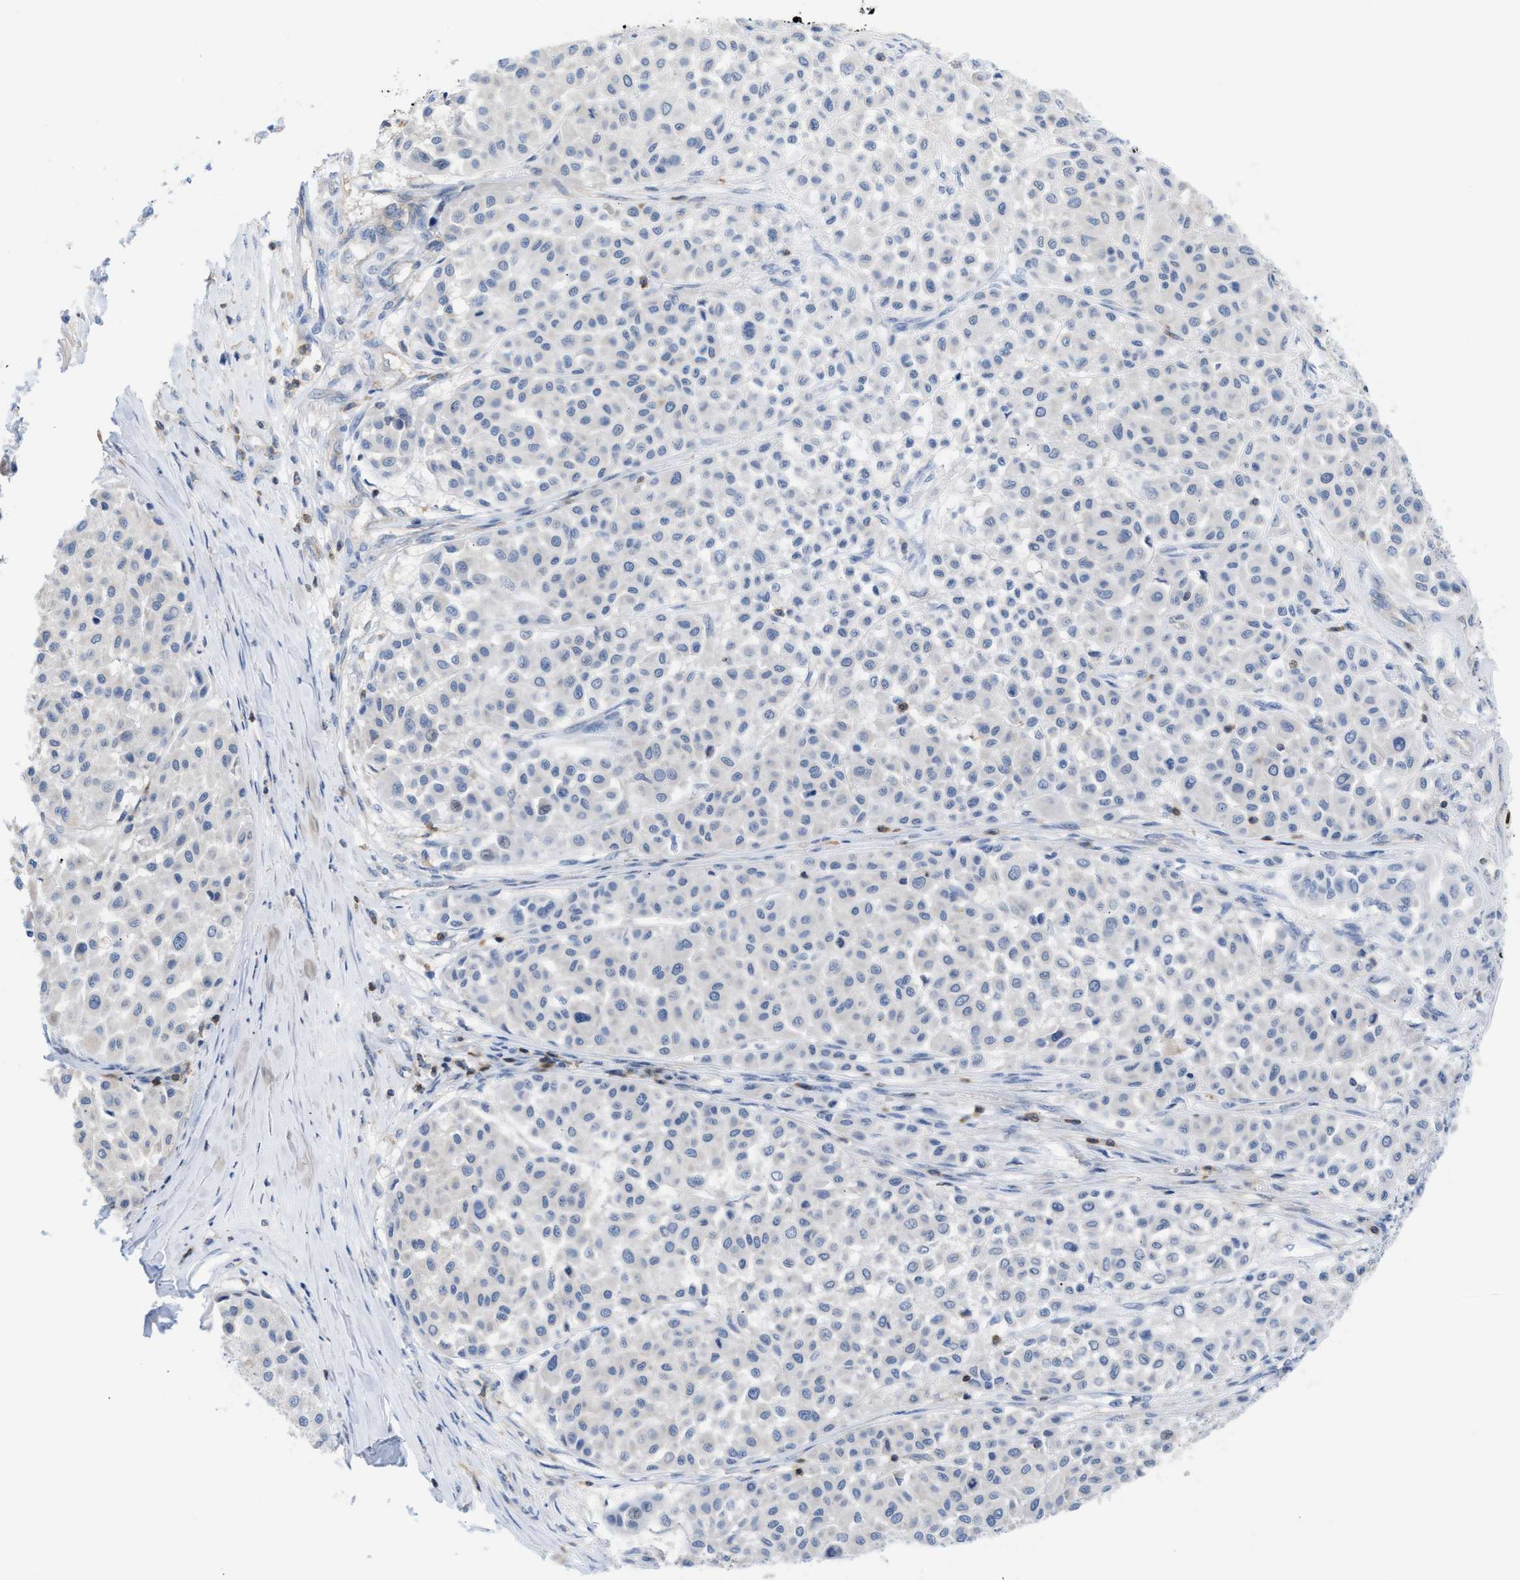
{"staining": {"intensity": "negative", "quantity": "none", "location": "none"}, "tissue": "melanoma", "cell_type": "Tumor cells", "image_type": "cancer", "snomed": [{"axis": "morphology", "description": "Malignant melanoma, Metastatic site"}, {"axis": "topography", "description": "Soft tissue"}], "caption": "Malignant melanoma (metastatic site) was stained to show a protein in brown. There is no significant positivity in tumor cells.", "gene": "IL16", "patient": {"sex": "male", "age": 41}}